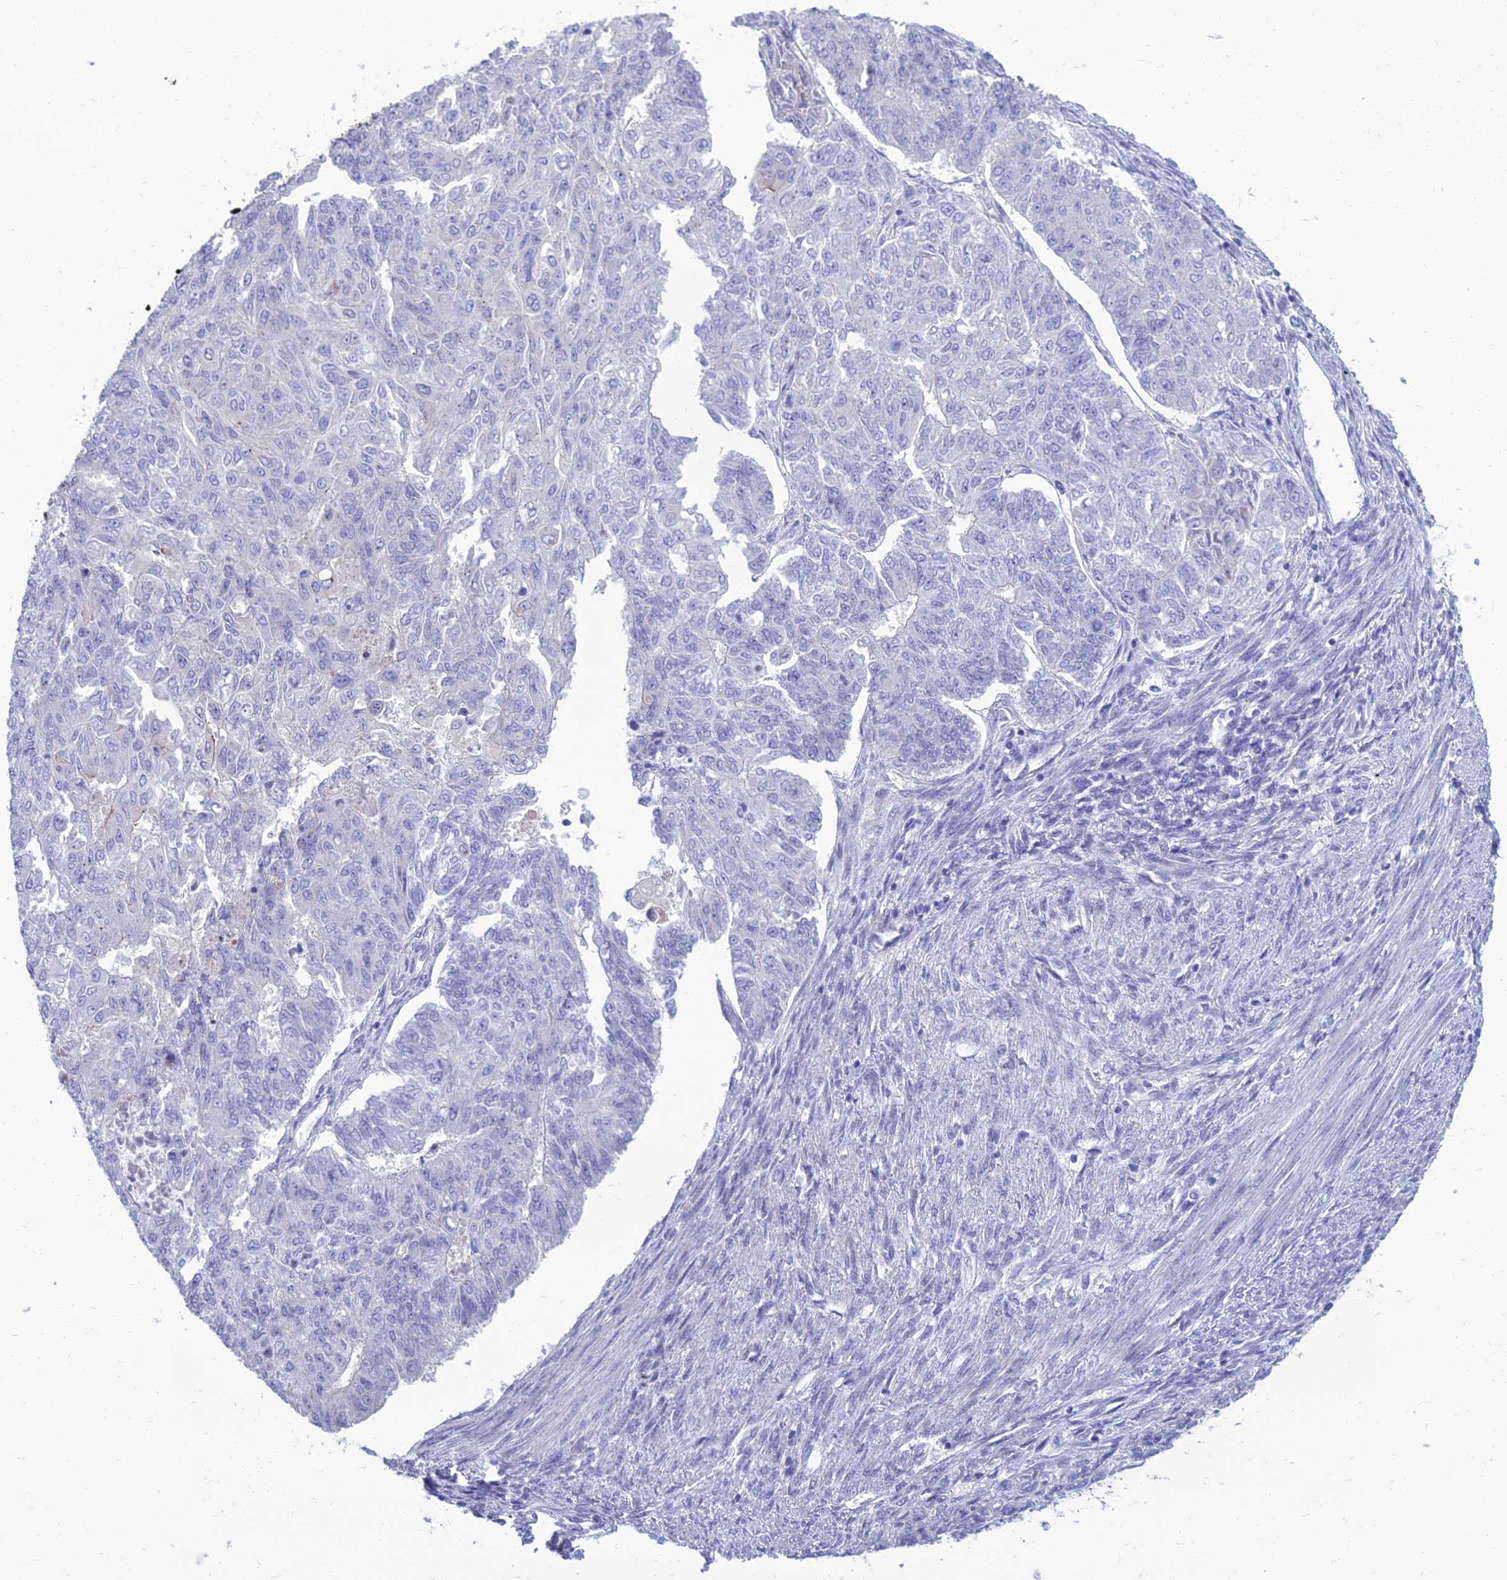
{"staining": {"intensity": "negative", "quantity": "none", "location": "none"}, "tissue": "endometrial cancer", "cell_type": "Tumor cells", "image_type": "cancer", "snomed": [{"axis": "morphology", "description": "Adenocarcinoma, NOS"}, {"axis": "topography", "description": "Endometrium"}], "caption": "Immunohistochemical staining of human endometrial cancer demonstrates no significant positivity in tumor cells.", "gene": "SPTLC3", "patient": {"sex": "female", "age": 32}}